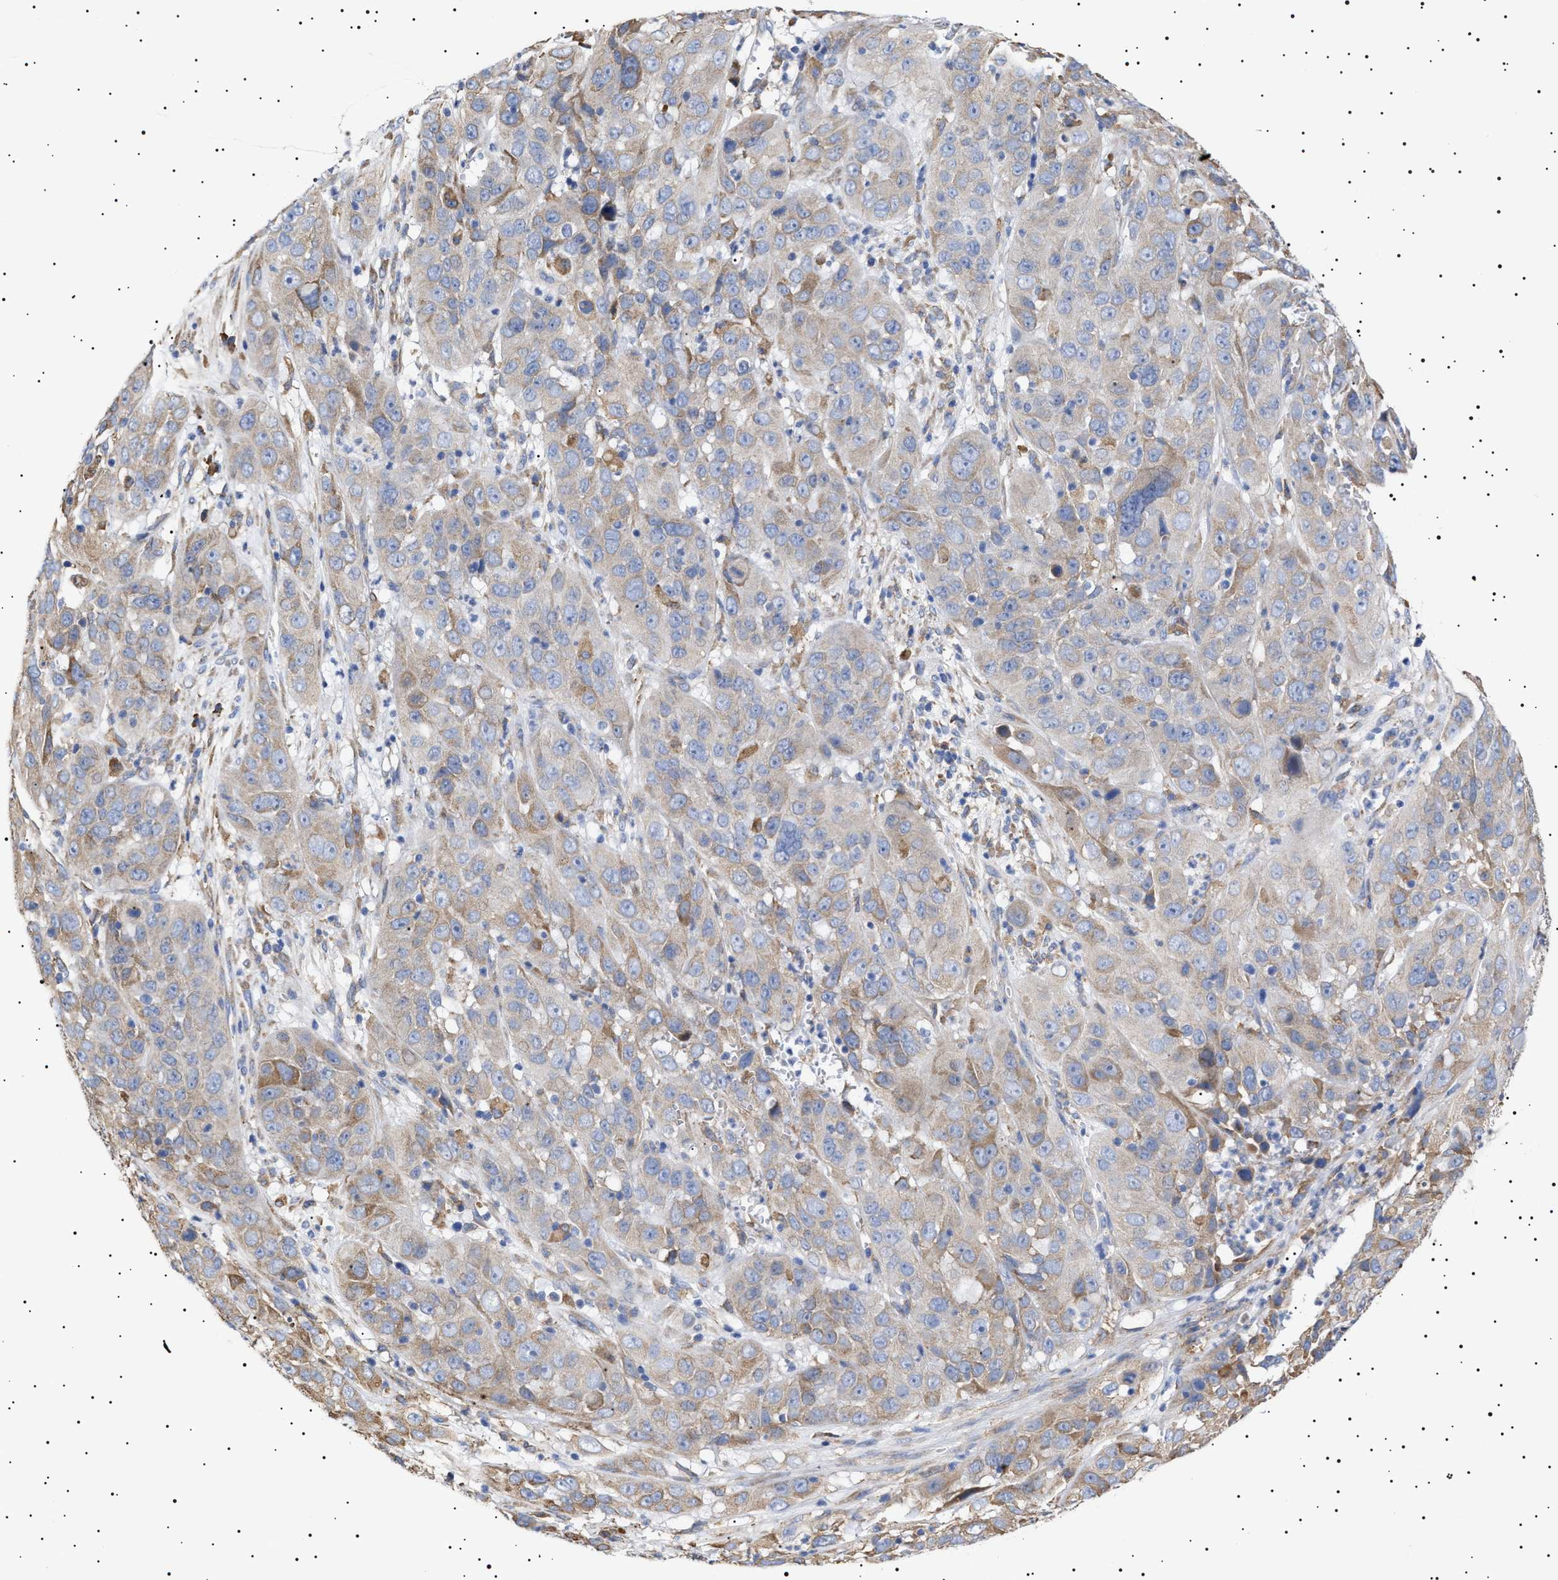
{"staining": {"intensity": "weak", "quantity": "25%-75%", "location": "cytoplasmic/membranous"}, "tissue": "cervical cancer", "cell_type": "Tumor cells", "image_type": "cancer", "snomed": [{"axis": "morphology", "description": "Squamous cell carcinoma, NOS"}, {"axis": "topography", "description": "Cervix"}], "caption": "Squamous cell carcinoma (cervical) stained with a protein marker exhibits weak staining in tumor cells.", "gene": "ERCC6L2", "patient": {"sex": "female", "age": 32}}